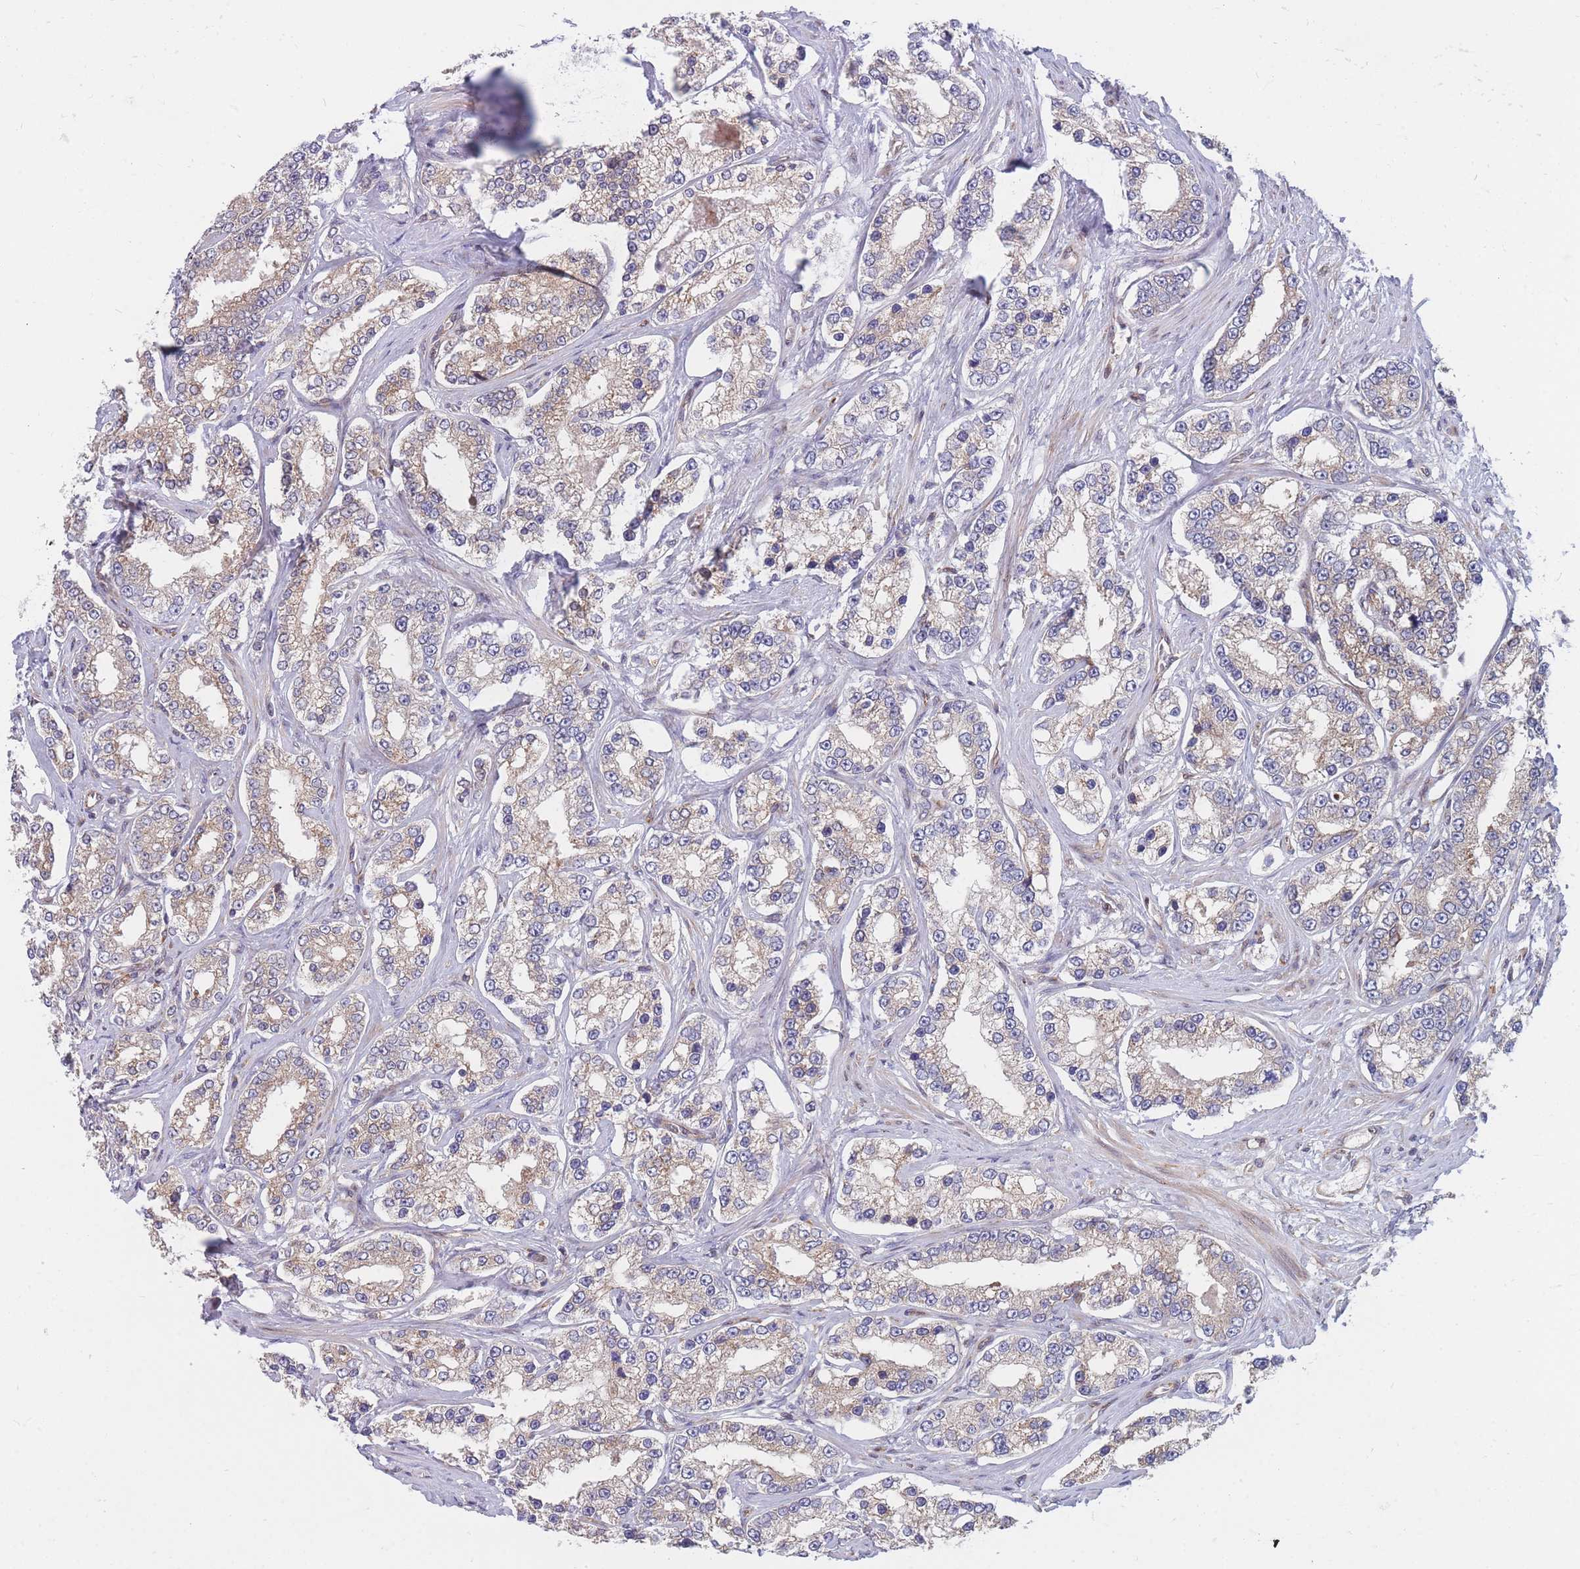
{"staining": {"intensity": "weak", "quantity": "25%-75%", "location": "cytoplasmic/membranous"}, "tissue": "prostate cancer", "cell_type": "Tumor cells", "image_type": "cancer", "snomed": [{"axis": "morphology", "description": "Normal tissue, NOS"}, {"axis": "morphology", "description": "Adenocarcinoma, High grade"}, {"axis": "topography", "description": "Prostate"}], "caption": "Prostate cancer (adenocarcinoma (high-grade)) stained for a protein shows weak cytoplasmic/membranous positivity in tumor cells. Nuclei are stained in blue.", "gene": "TMEM131L", "patient": {"sex": "male", "age": 83}}